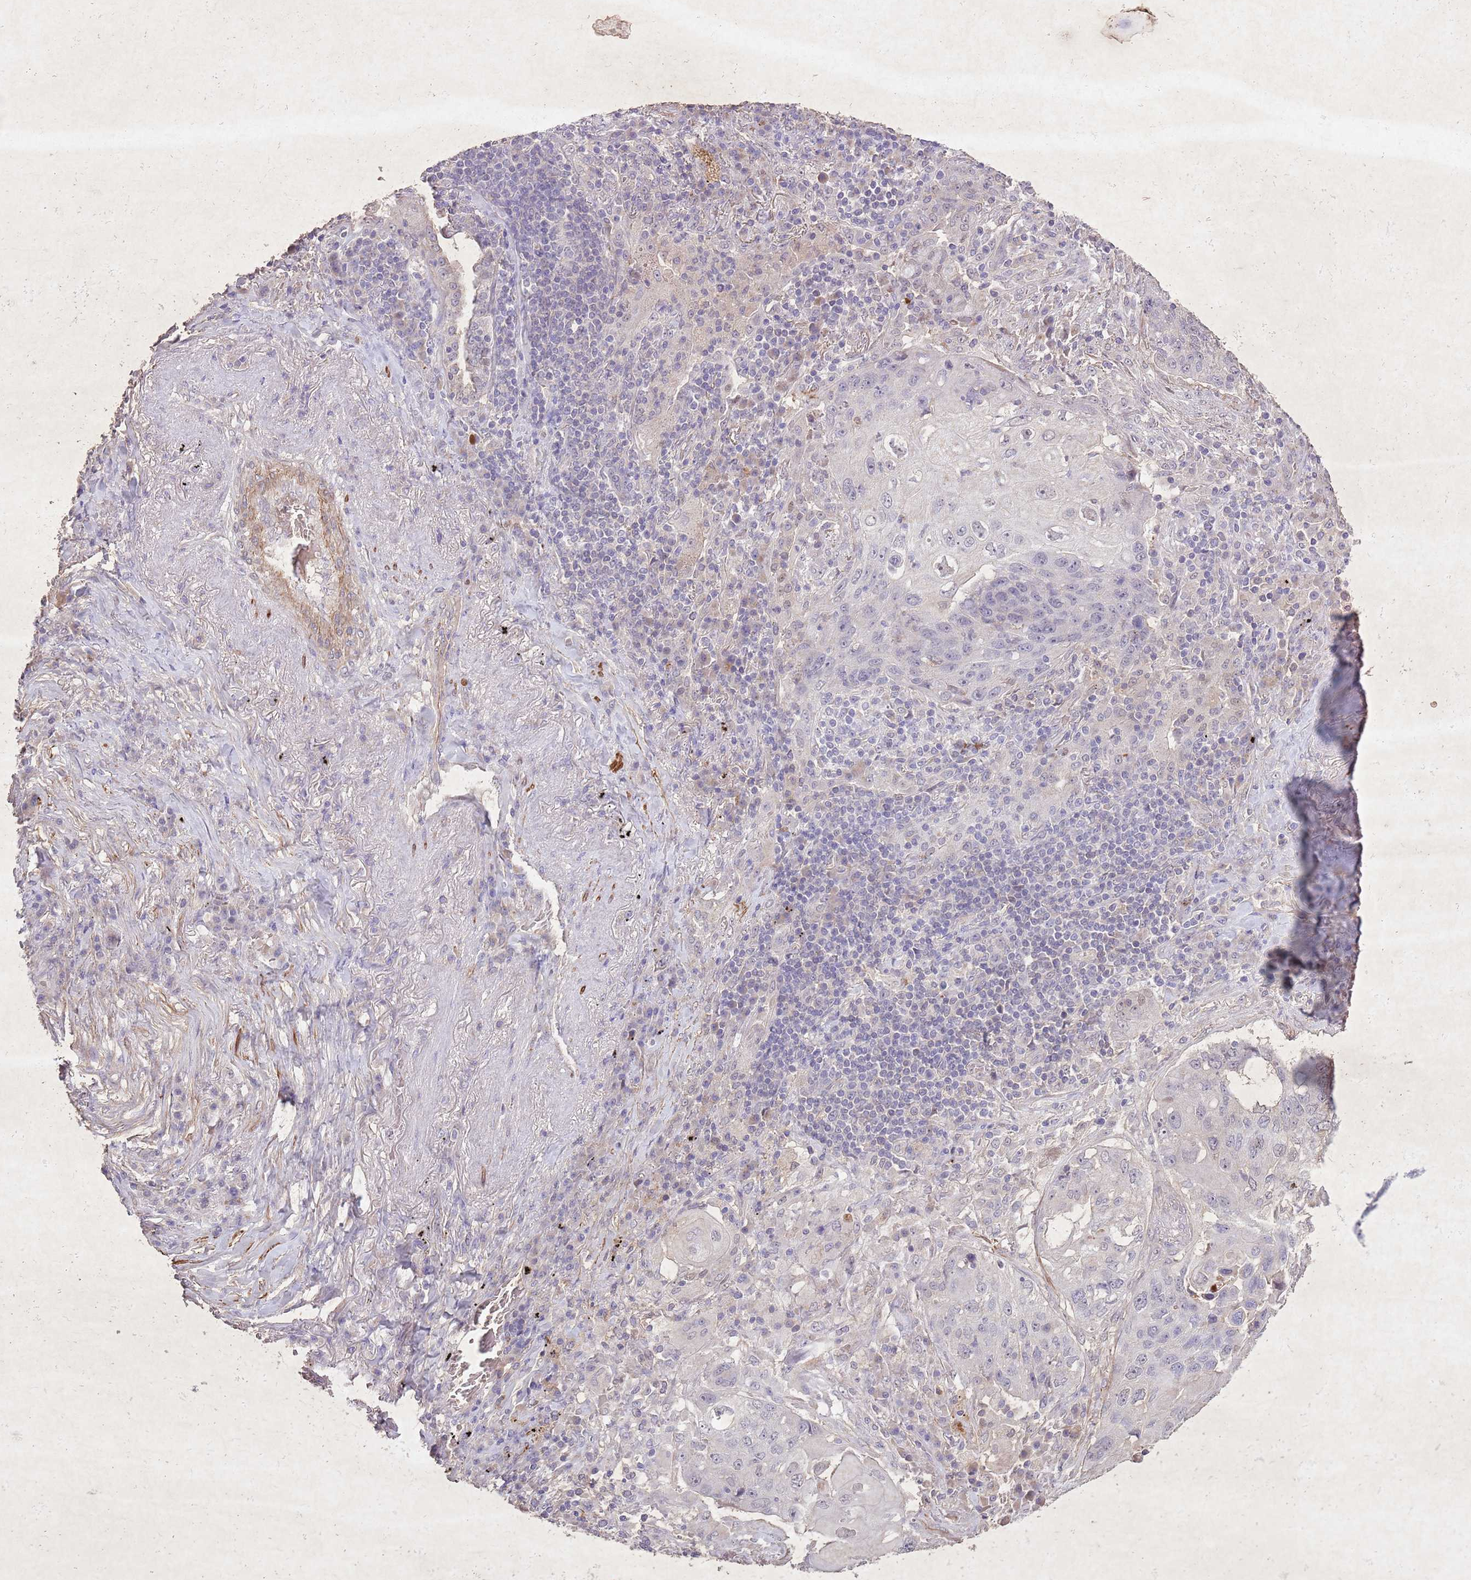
{"staining": {"intensity": "negative", "quantity": "none", "location": "none"}, "tissue": "lung cancer", "cell_type": "Tumor cells", "image_type": "cancer", "snomed": [{"axis": "morphology", "description": "Squamous cell carcinoma, NOS"}, {"axis": "topography", "description": "Lung"}], "caption": "Immunohistochemistry micrograph of human lung squamous cell carcinoma stained for a protein (brown), which demonstrates no staining in tumor cells. (DAB immunohistochemistry (IHC) visualized using brightfield microscopy, high magnification).", "gene": "CCNI", "patient": {"sex": "female", "age": 63}}